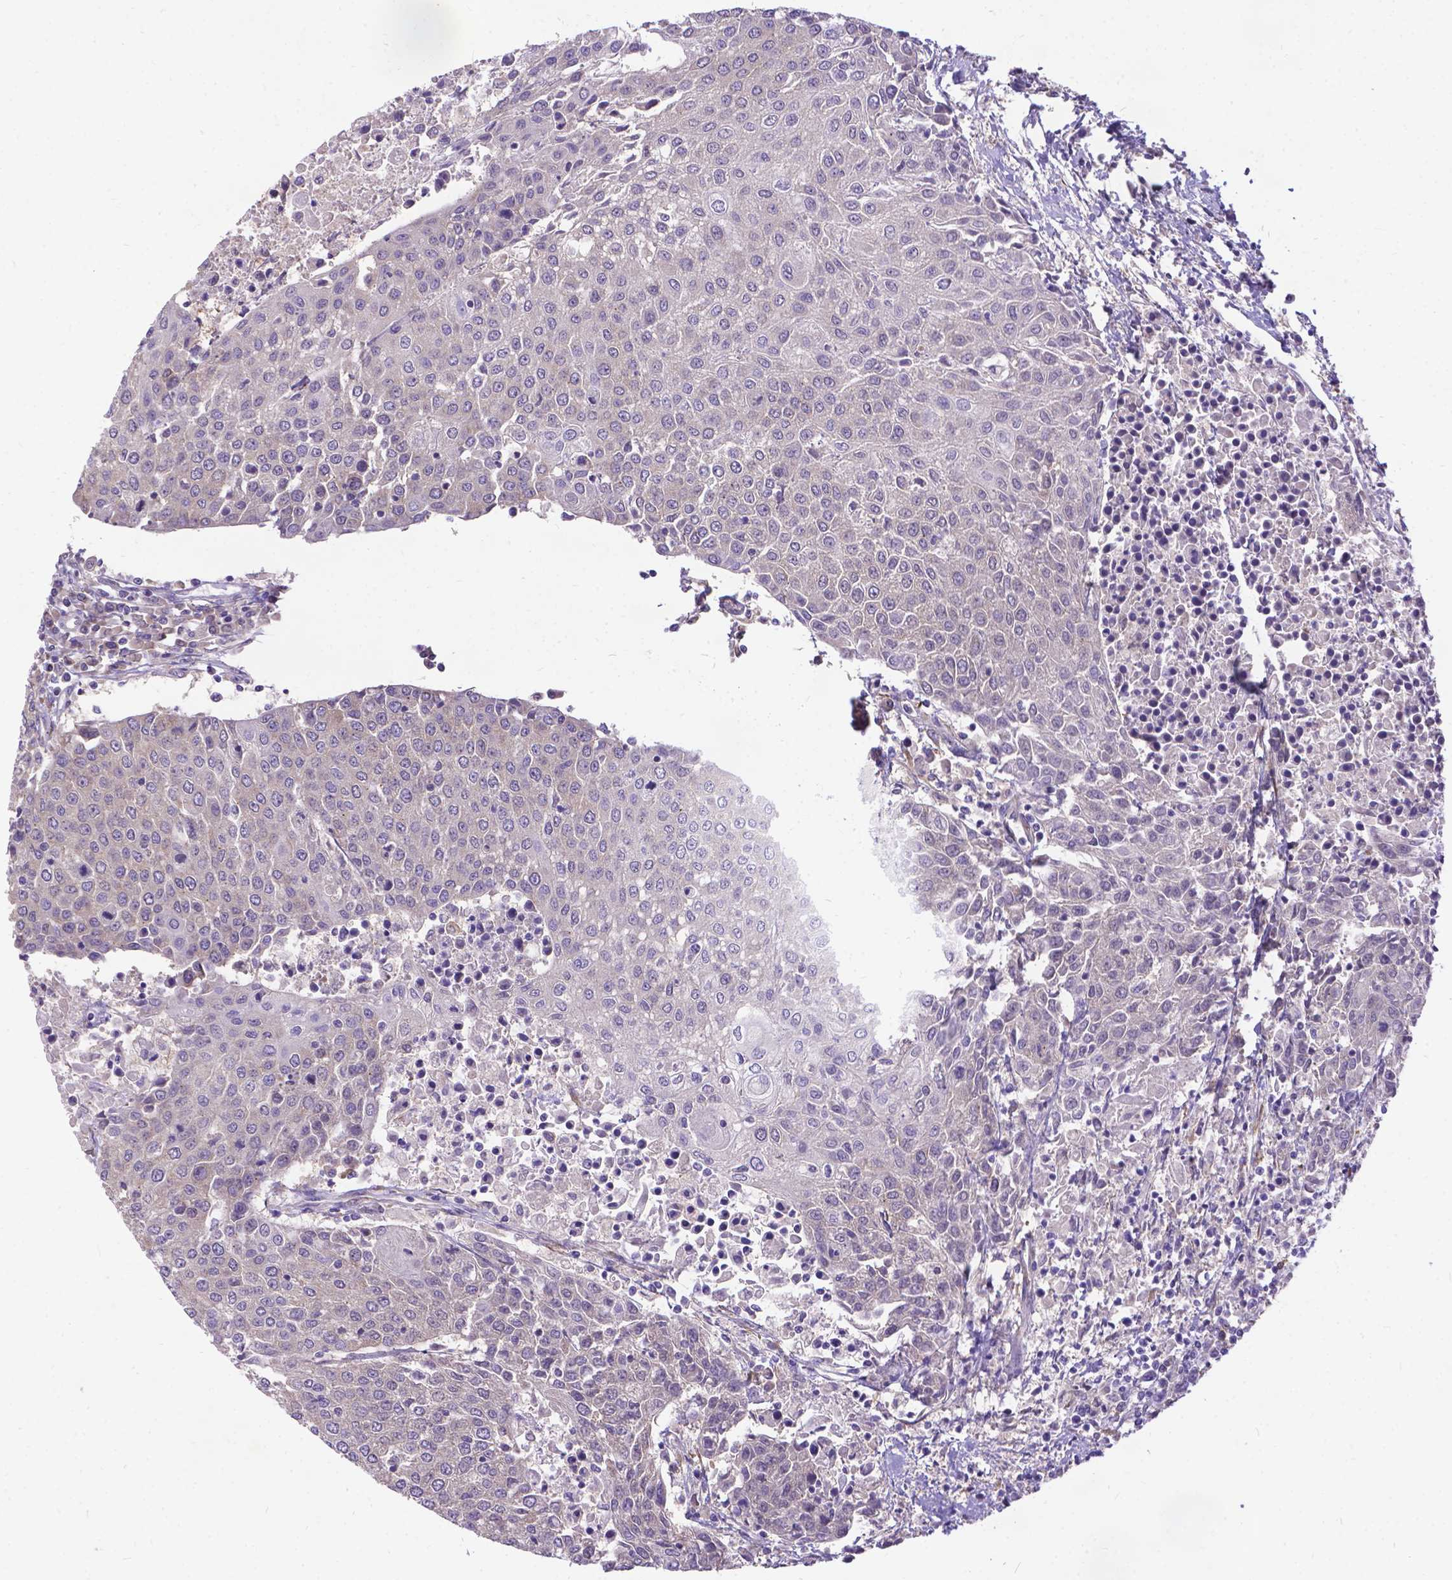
{"staining": {"intensity": "negative", "quantity": "none", "location": "none"}, "tissue": "urothelial cancer", "cell_type": "Tumor cells", "image_type": "cancer", "snomed": [{"axis": "morphology", "description": "Urothelial carcinoma, High grade"}, {"axis": "topography", "description": "Urinary bladder"}], "caption": "A high-resolution image shows IHC staining of urothelial carcinoma (high-grade), which reveals no significant positivity in tumor cells. (Stains: DAB immunohistochemistry with hematoxylin counter stain, Microscopy: brightfield microscopy at high magnification).", "gene": "DENND6A", "patient": {"sex": "female", "age": 85}}